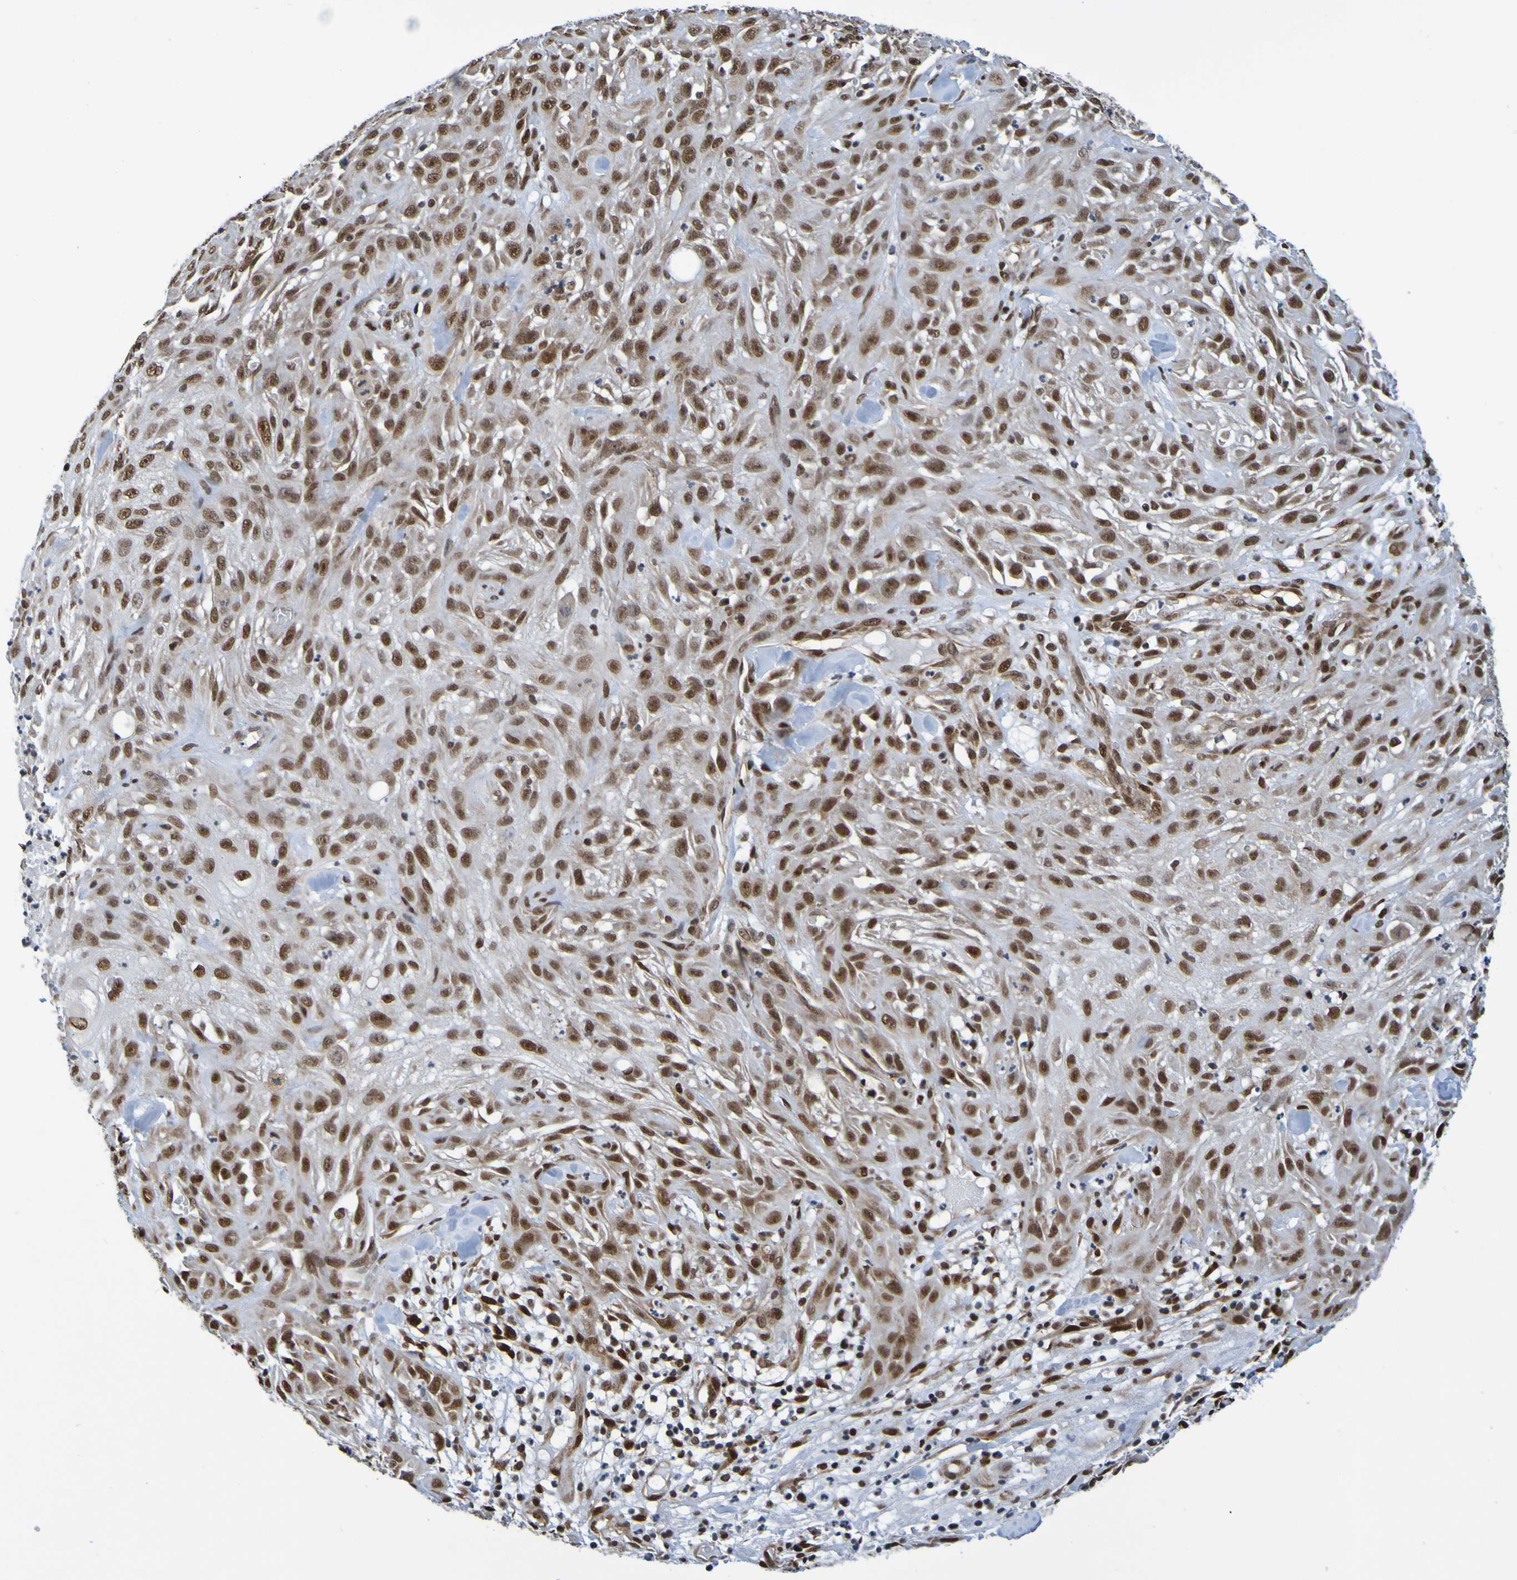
{"staining": {"intensity": "strong", "quantity": ">75%", "location": "nuclear"}, "tissue": "skin cancer", "cell_type": "Tumor cells", "image_type": "cancer", "snomed": [{"axis": "morphology", "description": "Squamous cell carcinoma, NOS"}, {"axis": "topography", "description": "Skin"}], "caption": "Protein expression analysis of human squamous cell carcinoma (skin) reveals strong nuclear positivity in approximately >75% of tumor cells.", "gene": "HDAC2", "patient": {"sex": "male", "age": 75}}